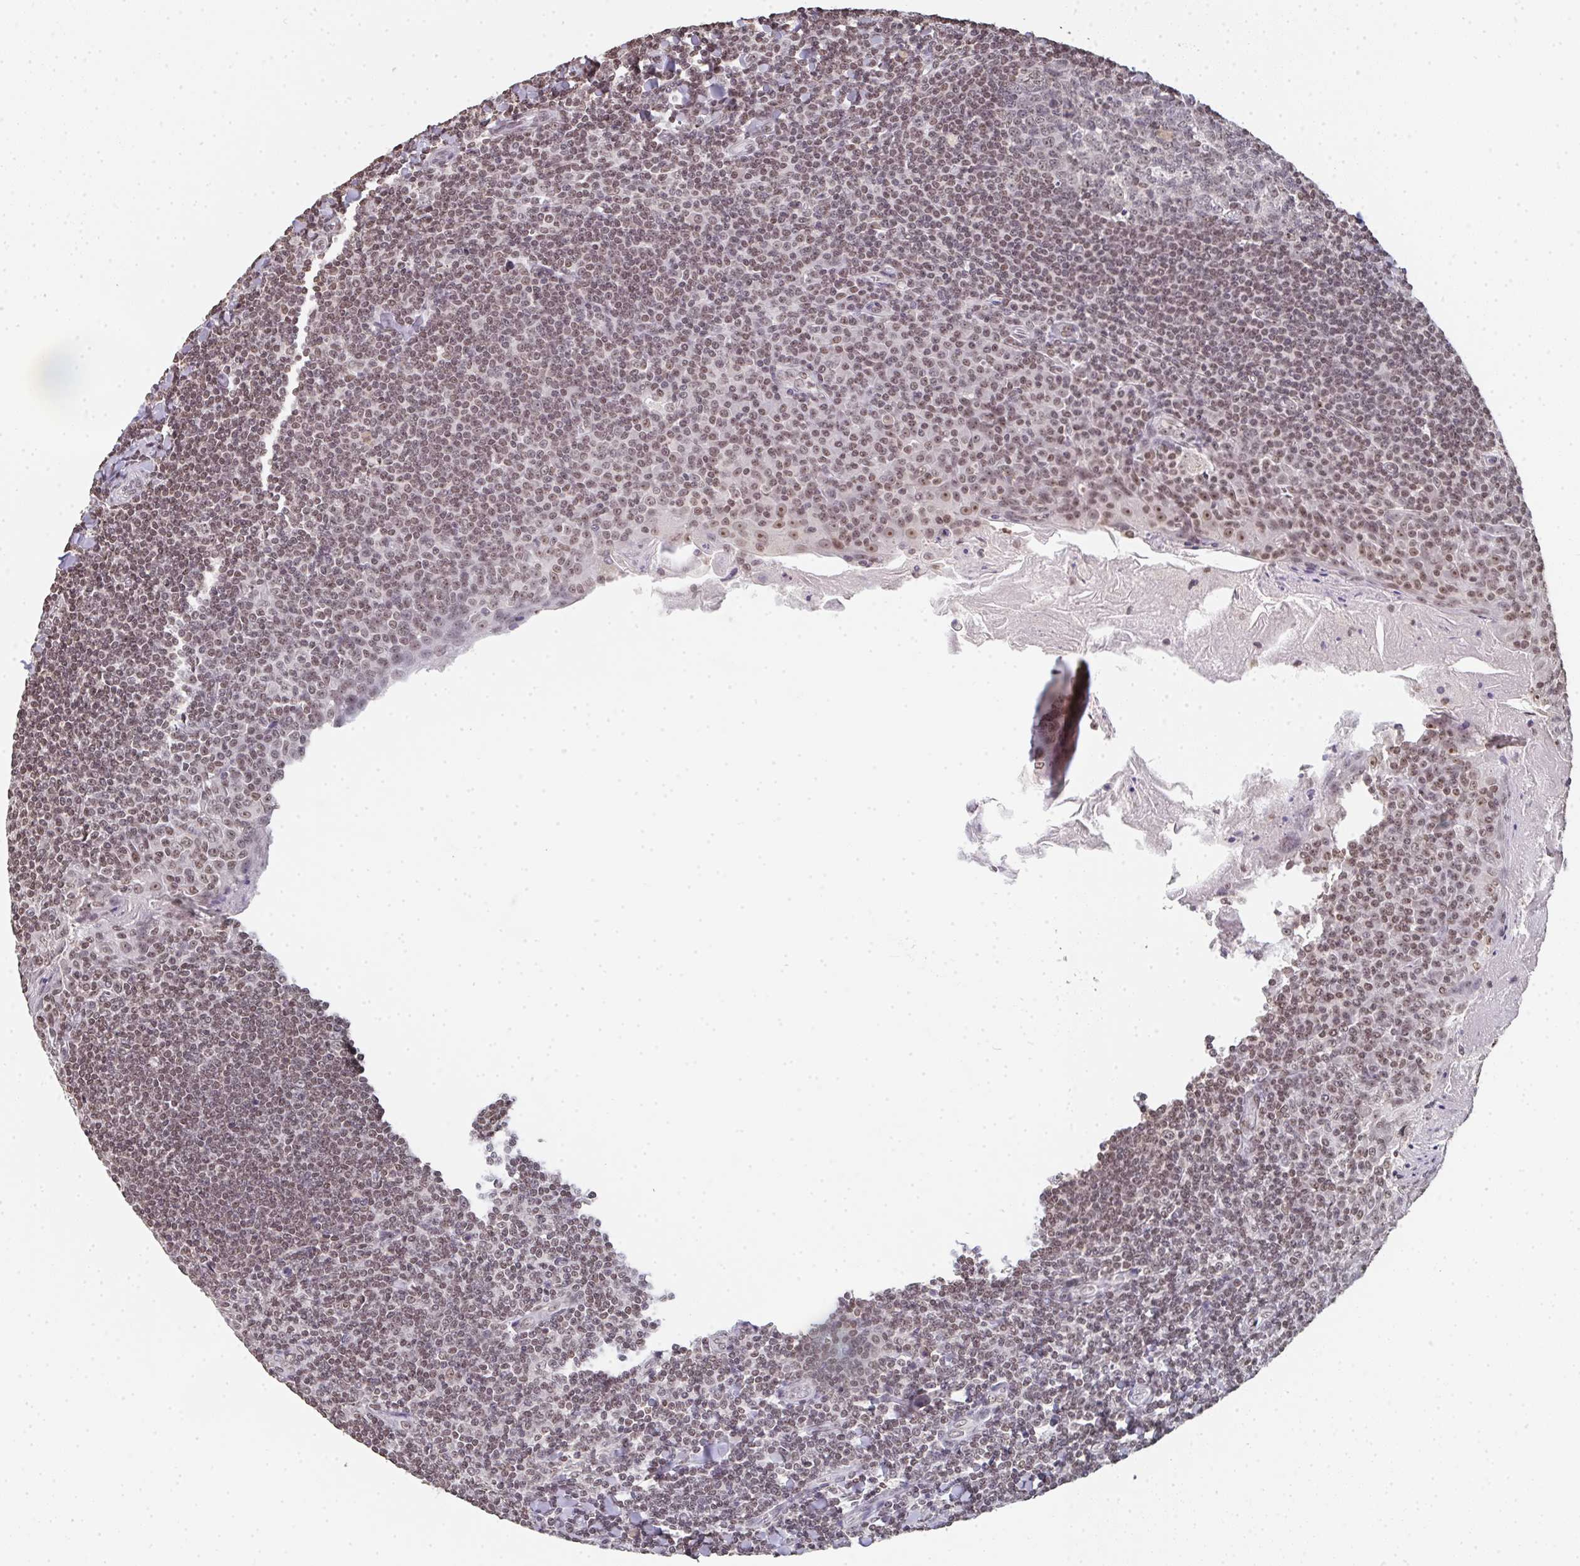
{"staining": {"intensity": "weak", "quantity": "25%-75%", "location": "nuclear"}, "tissue": "tonsil", "cell_type": "Germinal center cells", "image_type": "normal", "snomed": [{"axis": "morphology", "description": "Normal tissue, NOS"}, {"axis": "topography", "description": "Tonsil"}], "caption": "Immunohistochemistry histopathology image of unremarkable human tonsil stained for a protein (brown), which demonstrates low levels of weak nuclear expression in about 25%-75% of germinal center cells.", "gene": "DKC1", "patient": {"sex": "male", "age": 27}}